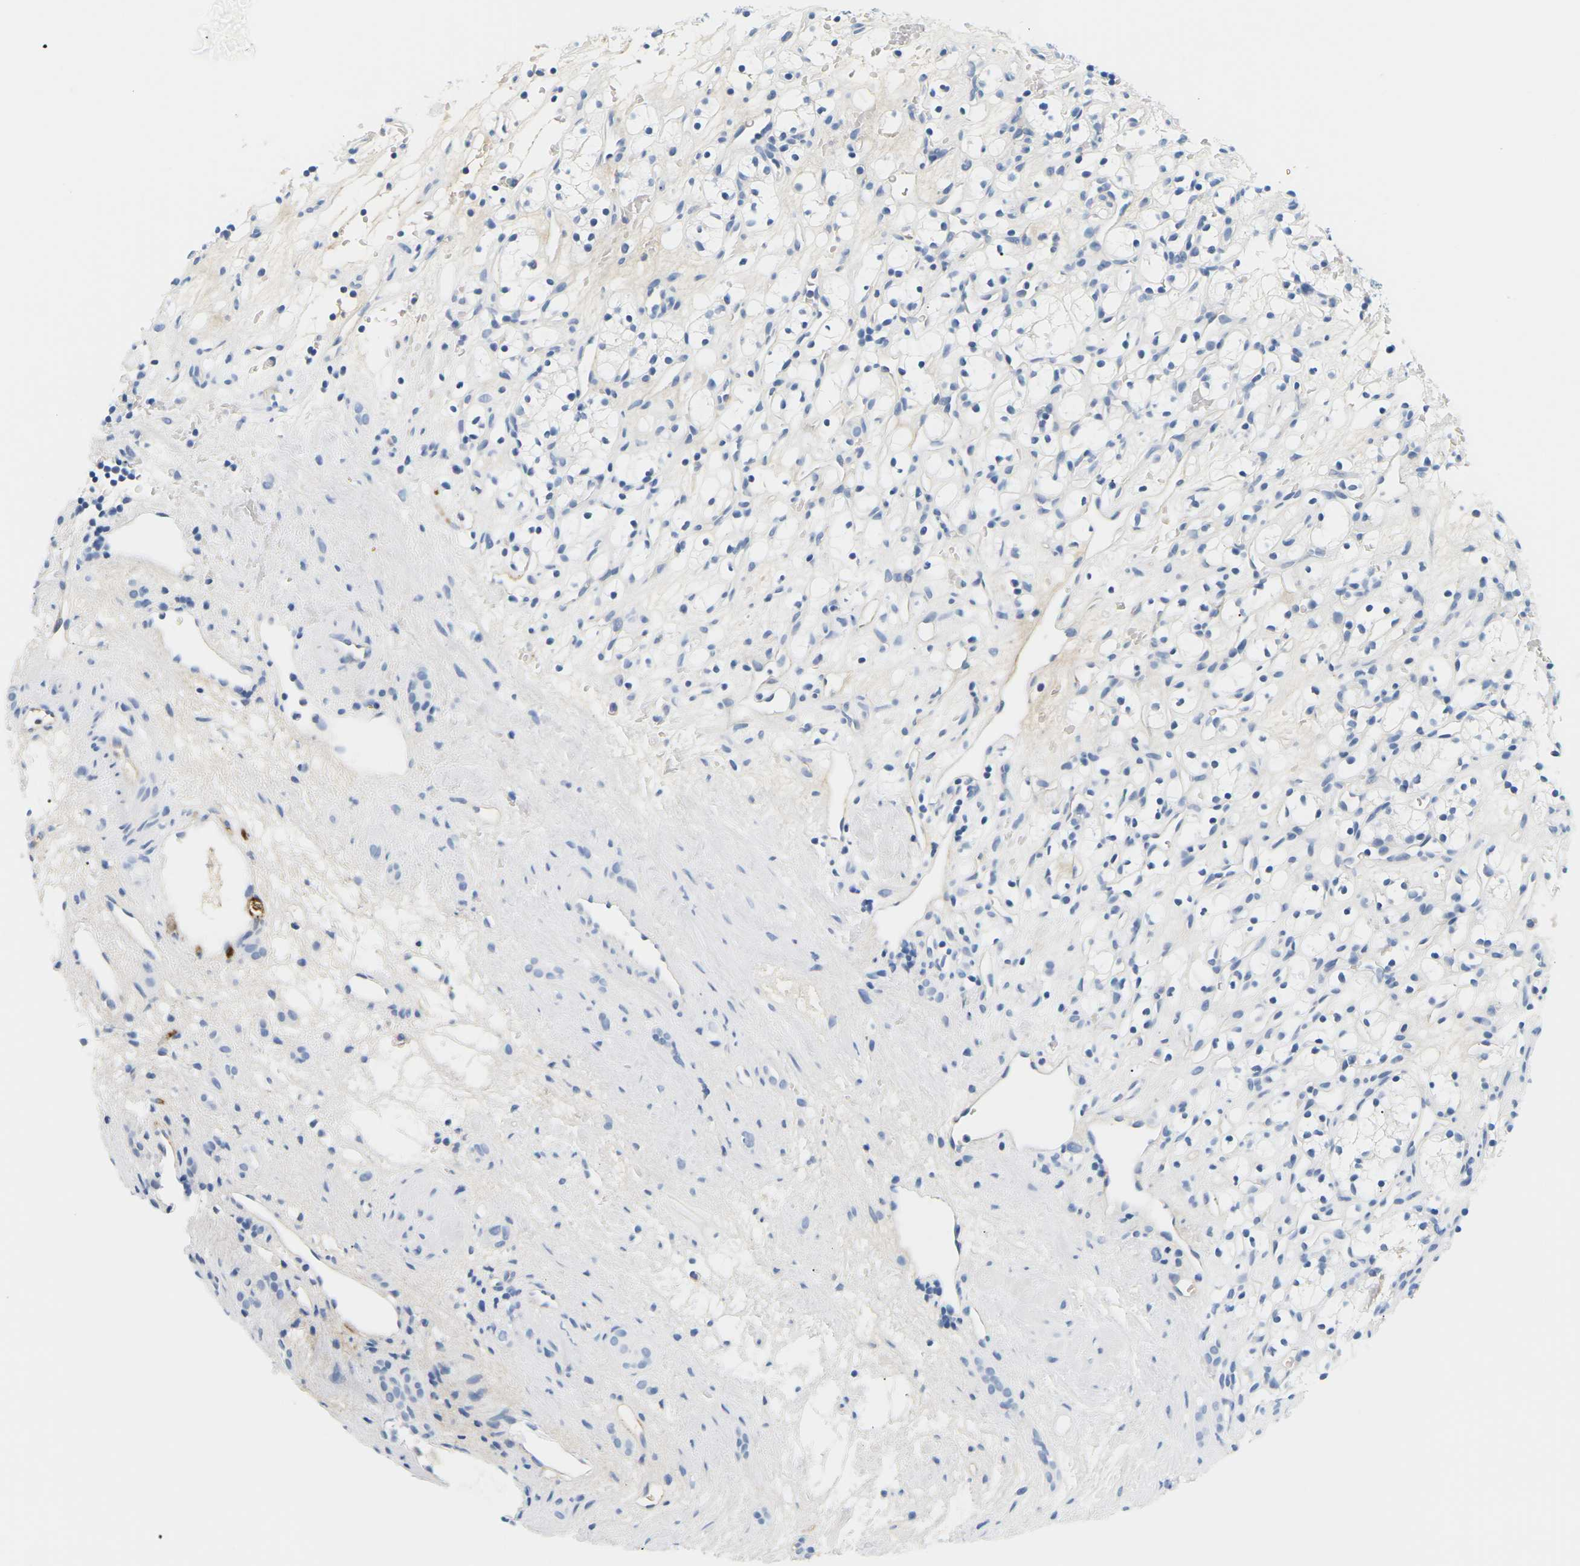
{"staining": {"intensity": "negative", "quantity": "none", "location": "none"}, "tissue": "renal cancer", "cell_type": "Tumor cells", "image_type": "cancer", "snomed": [{"axis": "morphology", "description": "Adenocarcinoma, NOS"}, {"axis": "topography", "description": "Kidney"}], "caption": "Tumor cells are negative for protein expression in human renal adenocarcinoma.", "gene": "APOB", "patient": {"sex": "female", "age": 60}}